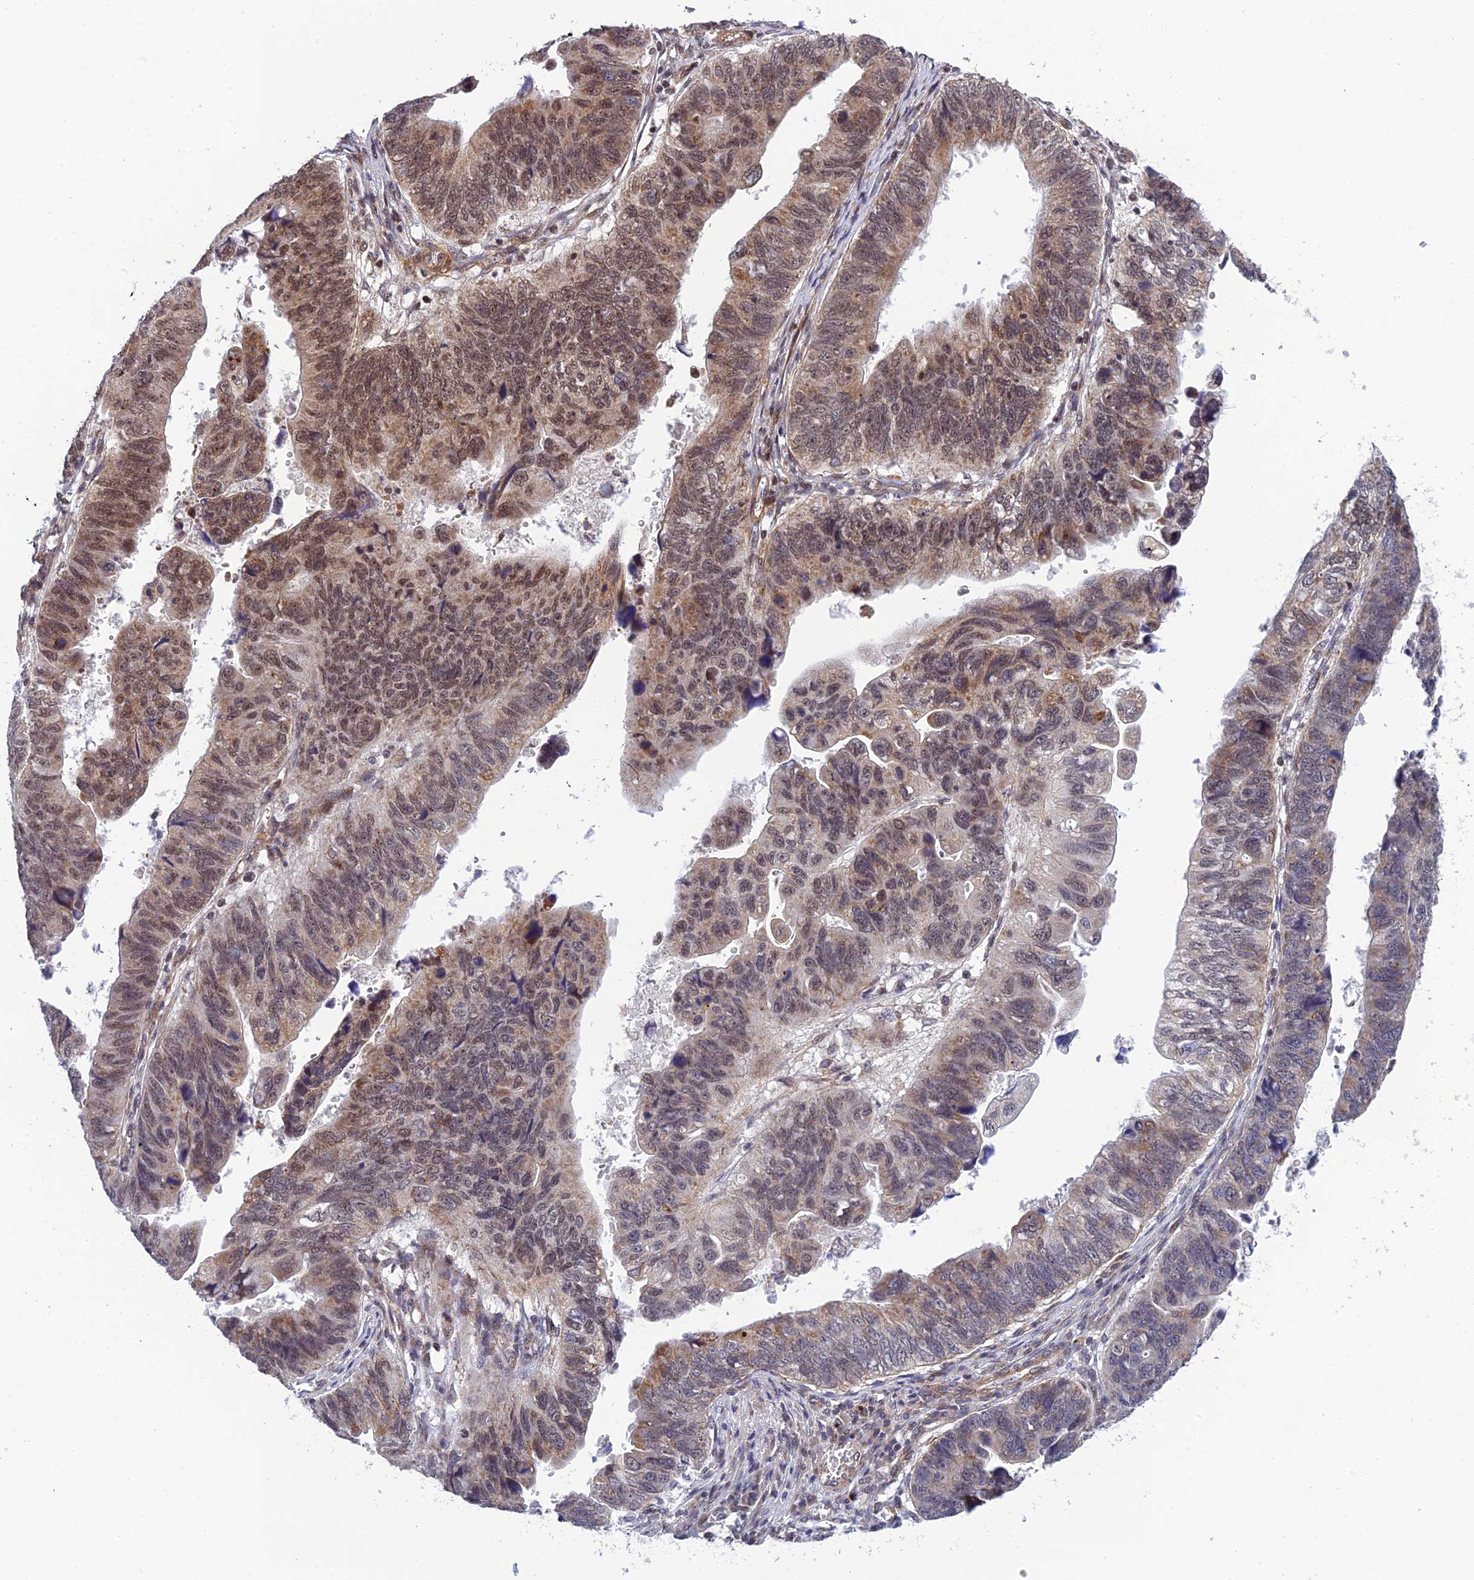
{"staining": {"intensity": "moderate", "quantity": "25%-75%", "location": "nuclear"}, "tissue": "stomach cancer", "cell_type": "Tumor cells", "image_type": "cancer", "snomed": [{"axis": "morphology", "description": "Adenocarcinoma, NOS"}, {"axis": "topography", "description": "Stomach"}], "caption": "Adenocarcinoma (stomach) stained for a protein (brown) displays moderate nuclear positive staining in about 25%-75% of tumor cells.", "gene": "REXO1", "patient": {"sex": "male", "age": 59}}